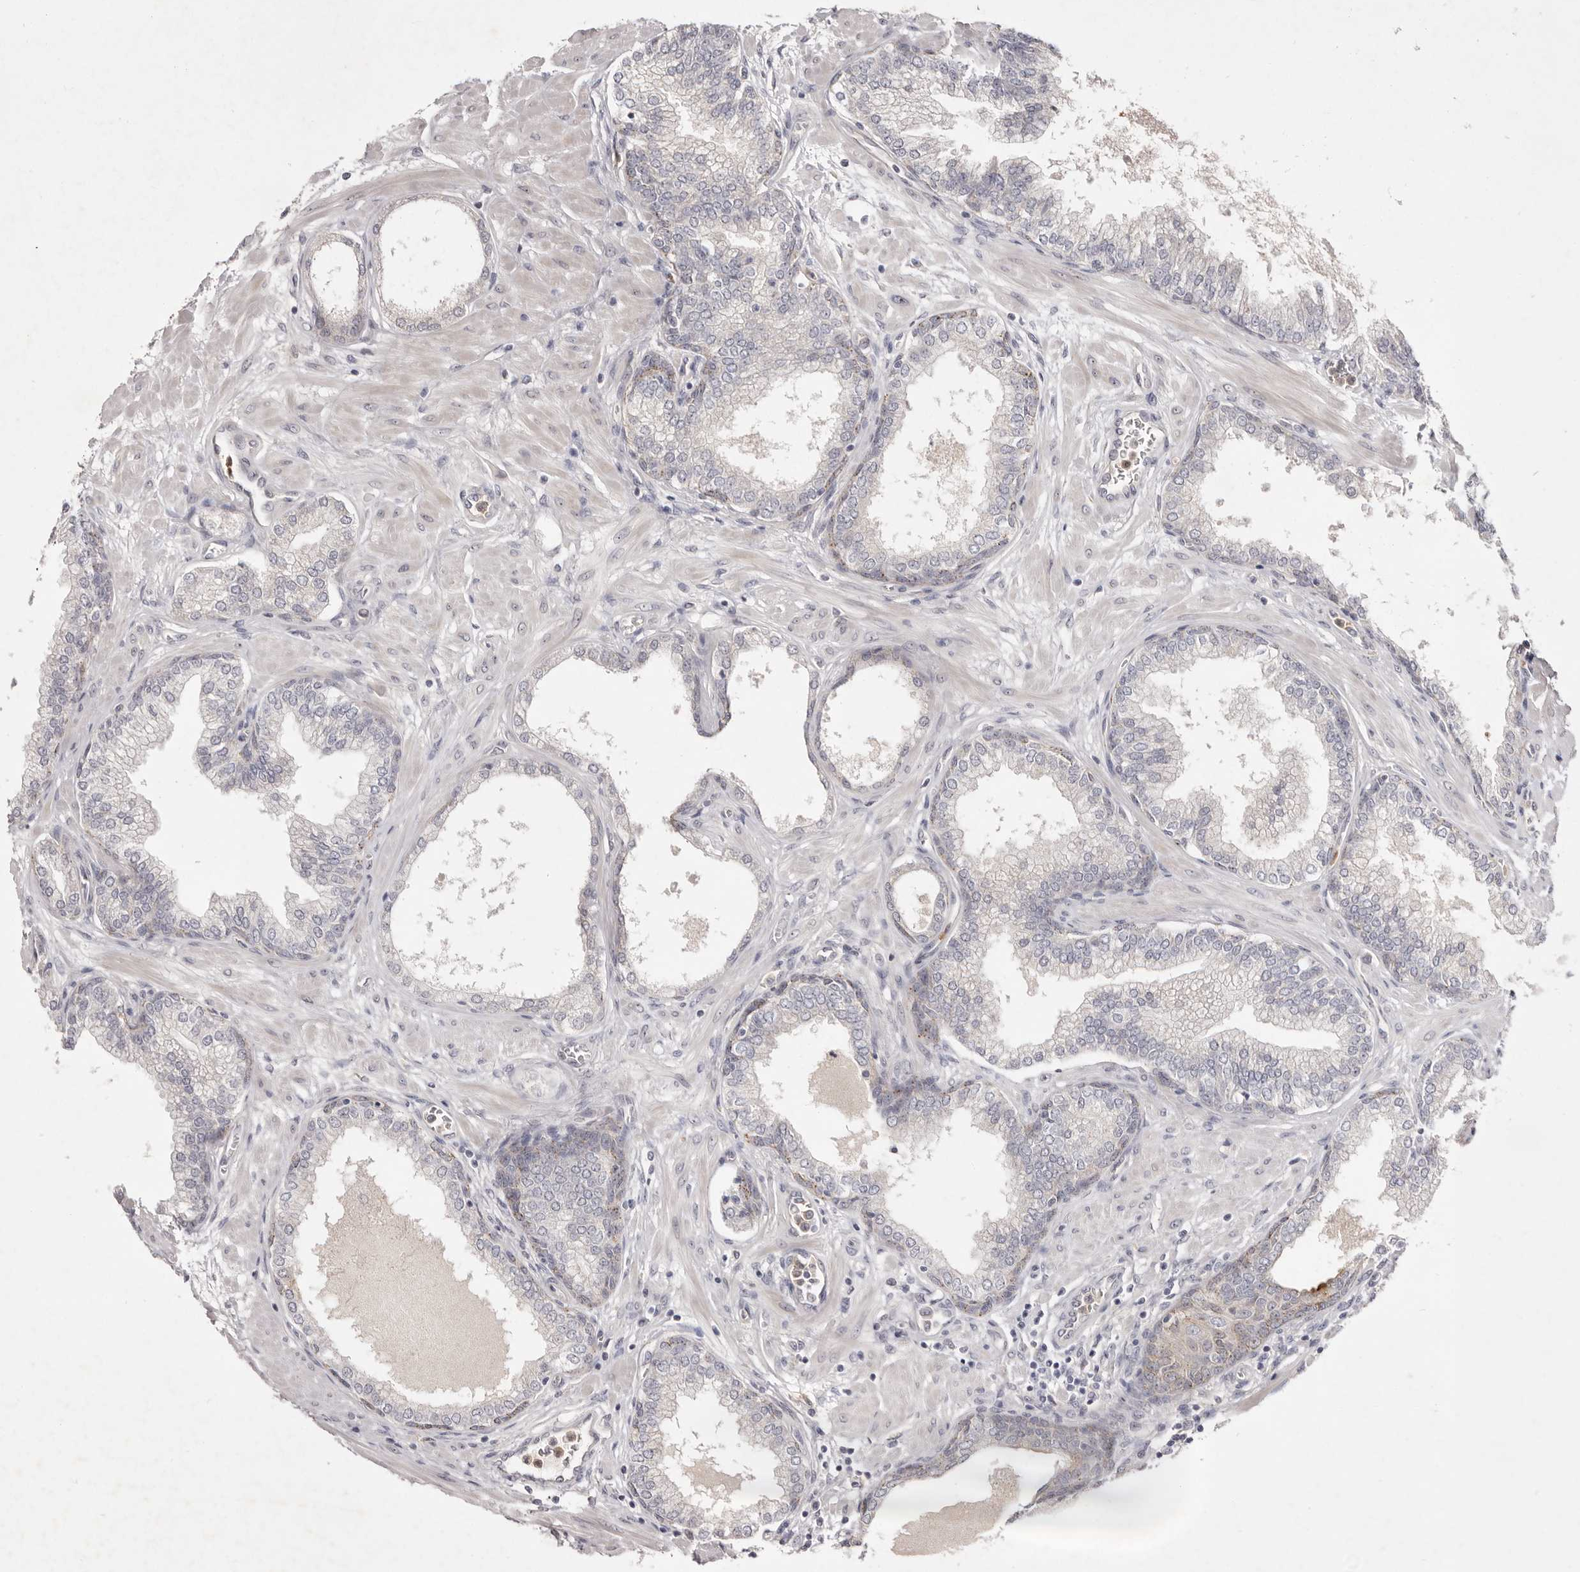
{"staining": {"intensity": "moderate", "quantity": "<25%", "location": "cytoplasmic/membranous"}, "tissue": "prostate", "cell_type": "Glandular cells", "image_type": "normal", "snomed": [{"axis": "morphology", "description": "Normal tissue, NOS"}, {"axis": "morphology", "description": "Urothelial carcinoma, Low grade"}, {"axis": "topography", "description": "Urinary bladder"}, {"axis": "topography", "description": "Prostate"}], "caption": "Moderate cytoplasmic/membranous protein positivity is identified in about <25% of glandular cells in prostate.", "gene": "GPR84", "patient": {"sex": "male", "age": 60}}